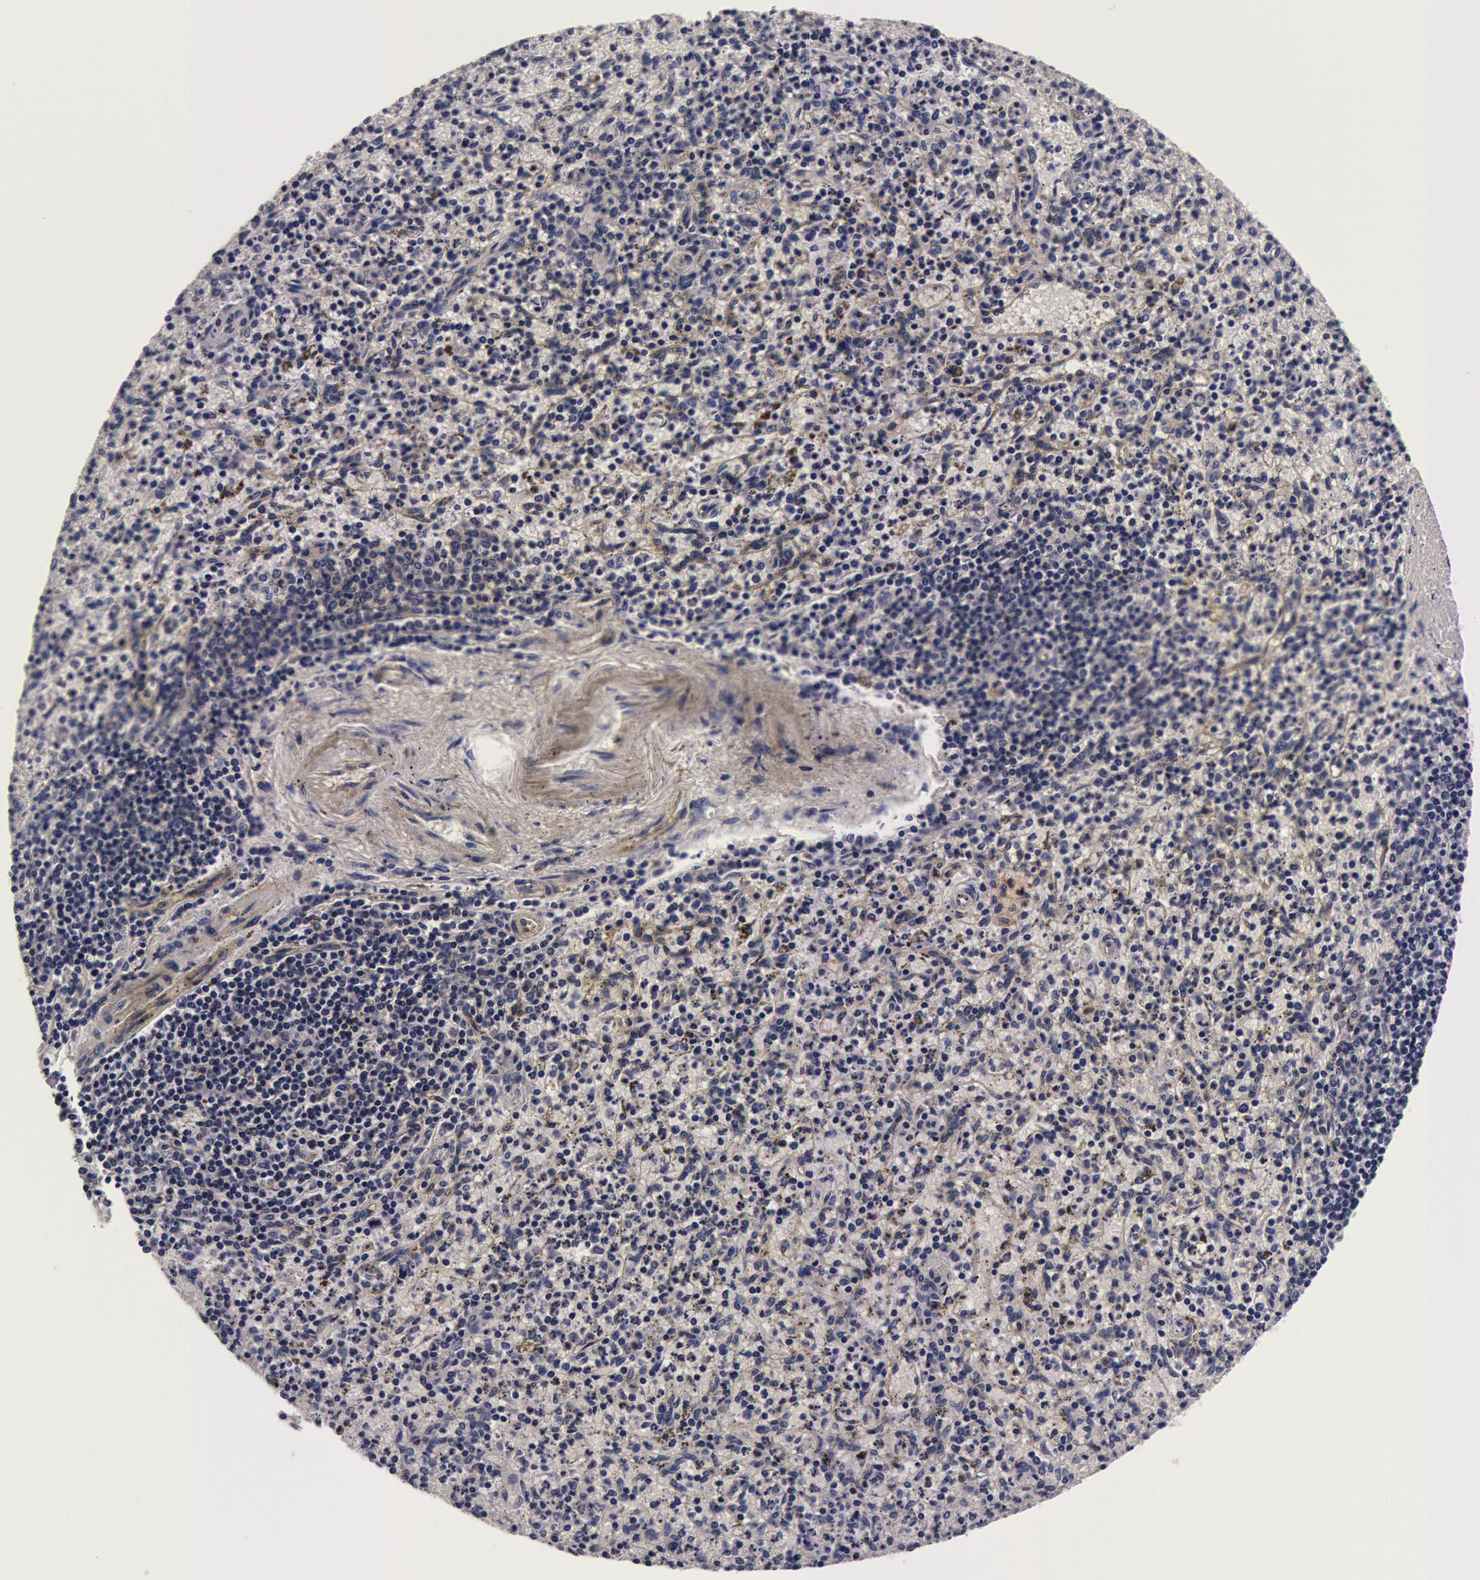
{"staining": {"intensity": "negative", "quantity": "none", "location": "none"}, "tissue": "spleen", "cell_type": "Cells in red pulp", "image_type": "normal", "snomed": [{"axis": "morphology", "description": "Normal tissue, NOS"}, {"axis": "topography", "description": "Spleen"}], "caption": "Immunohistochemistry micrograph of benign human spleen stained for a protein (brown), which reveals no expression in cells in red pulp.", "gene": "CCDC22", "patient": {"sex": "male", "age": 72}}